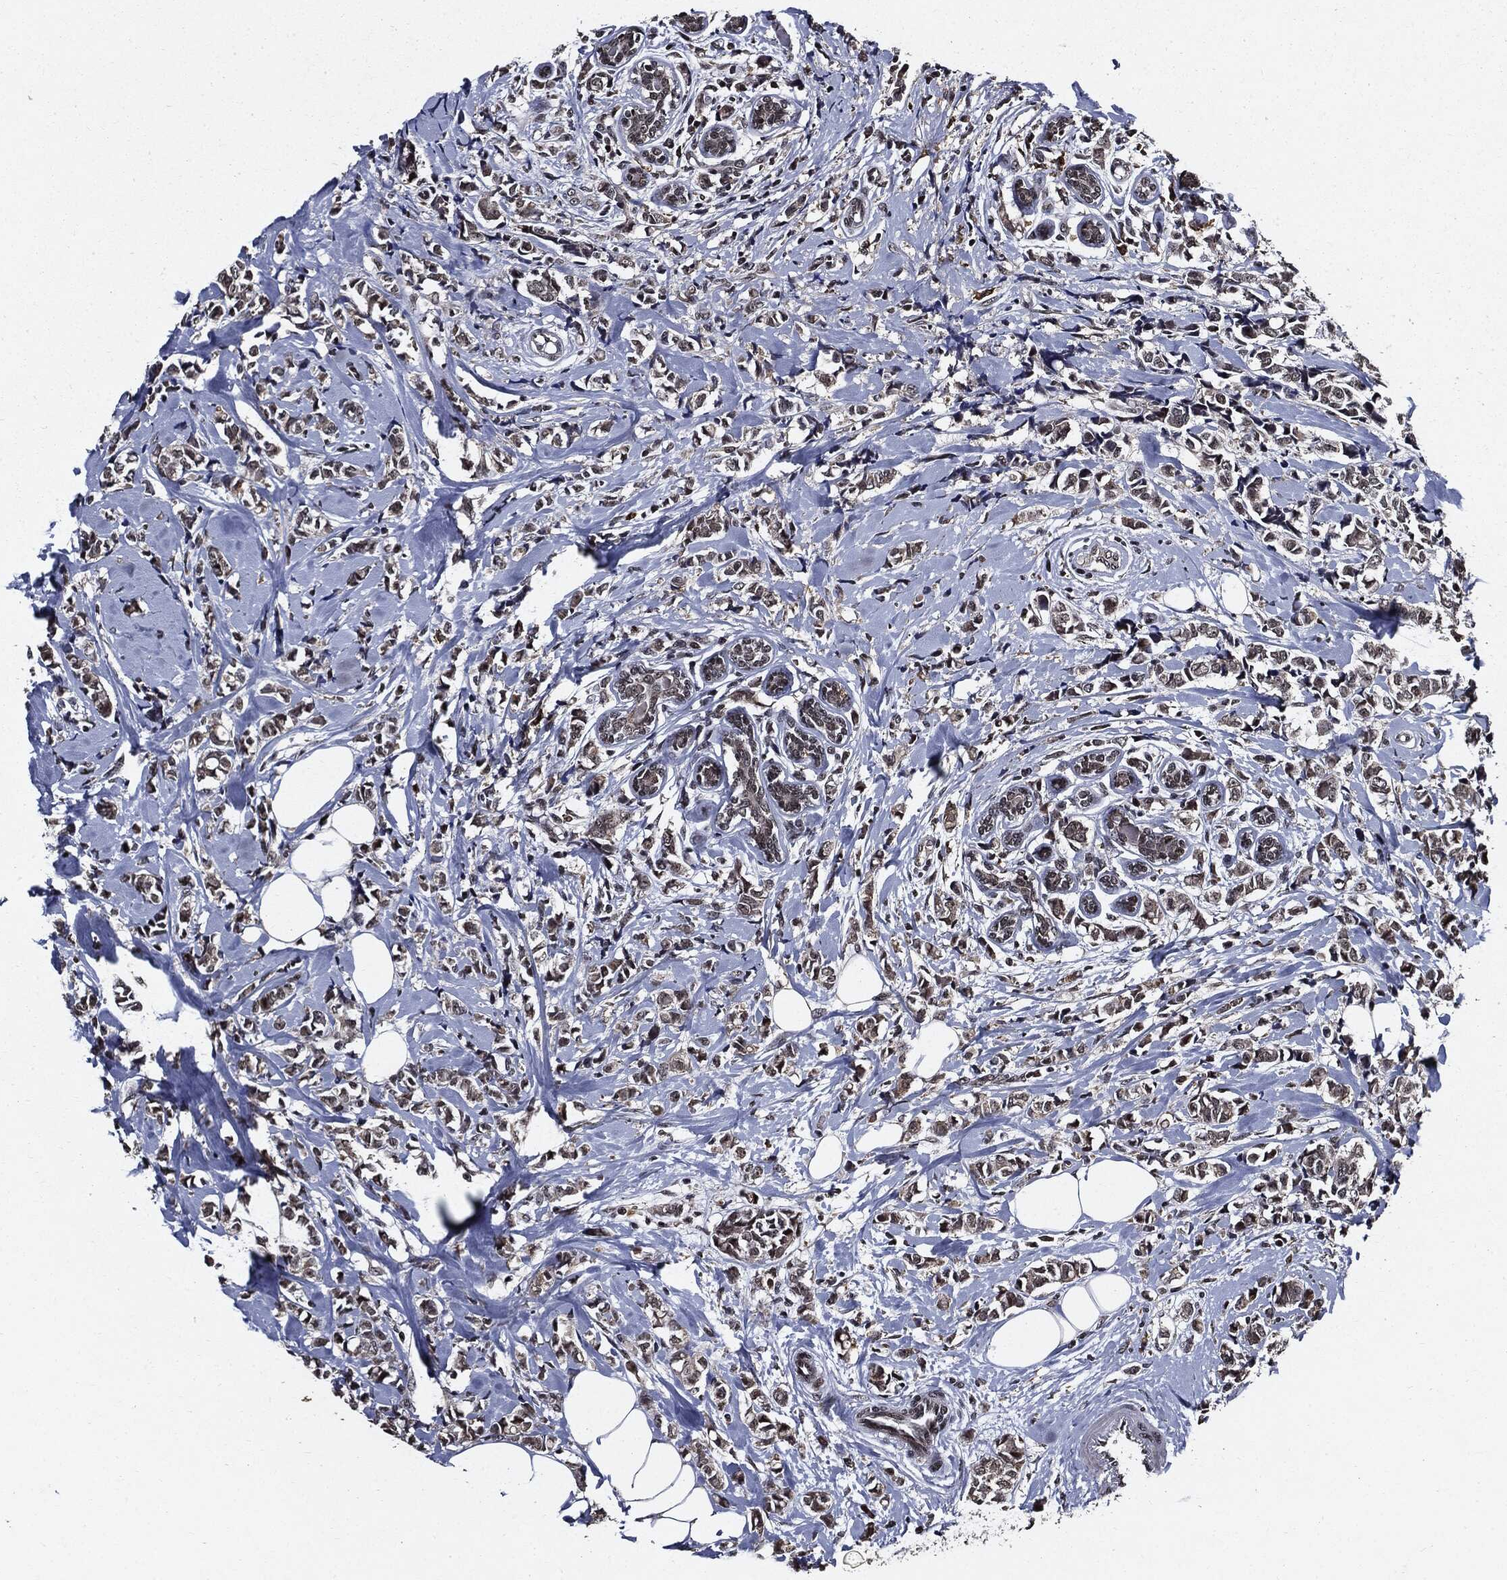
{"staining": {"intensity": "moderate", "quantity": ">75%", "location": "cytoplasmic/membranous"}, "tissue": "breast cancer", "cell_type": "Tumor cells", "image_type": "cancer", "snomed": [{"axis": "morphology", "description": "Normal tissue, NOS"}, {"axis": "morphology", "description": "Duct carcinoma"}, {"axis": "topography", "description": "Breast"}], "caption": "DAB (3,3'-diaminobenzidine) immunohistochemical staining of breast cancer displays moderate cytoplasmic/membranous protein positivity in about >75% of tumor cells.", "gene": "SUGT1", "patient": {"sex": "female", "age": 44}}